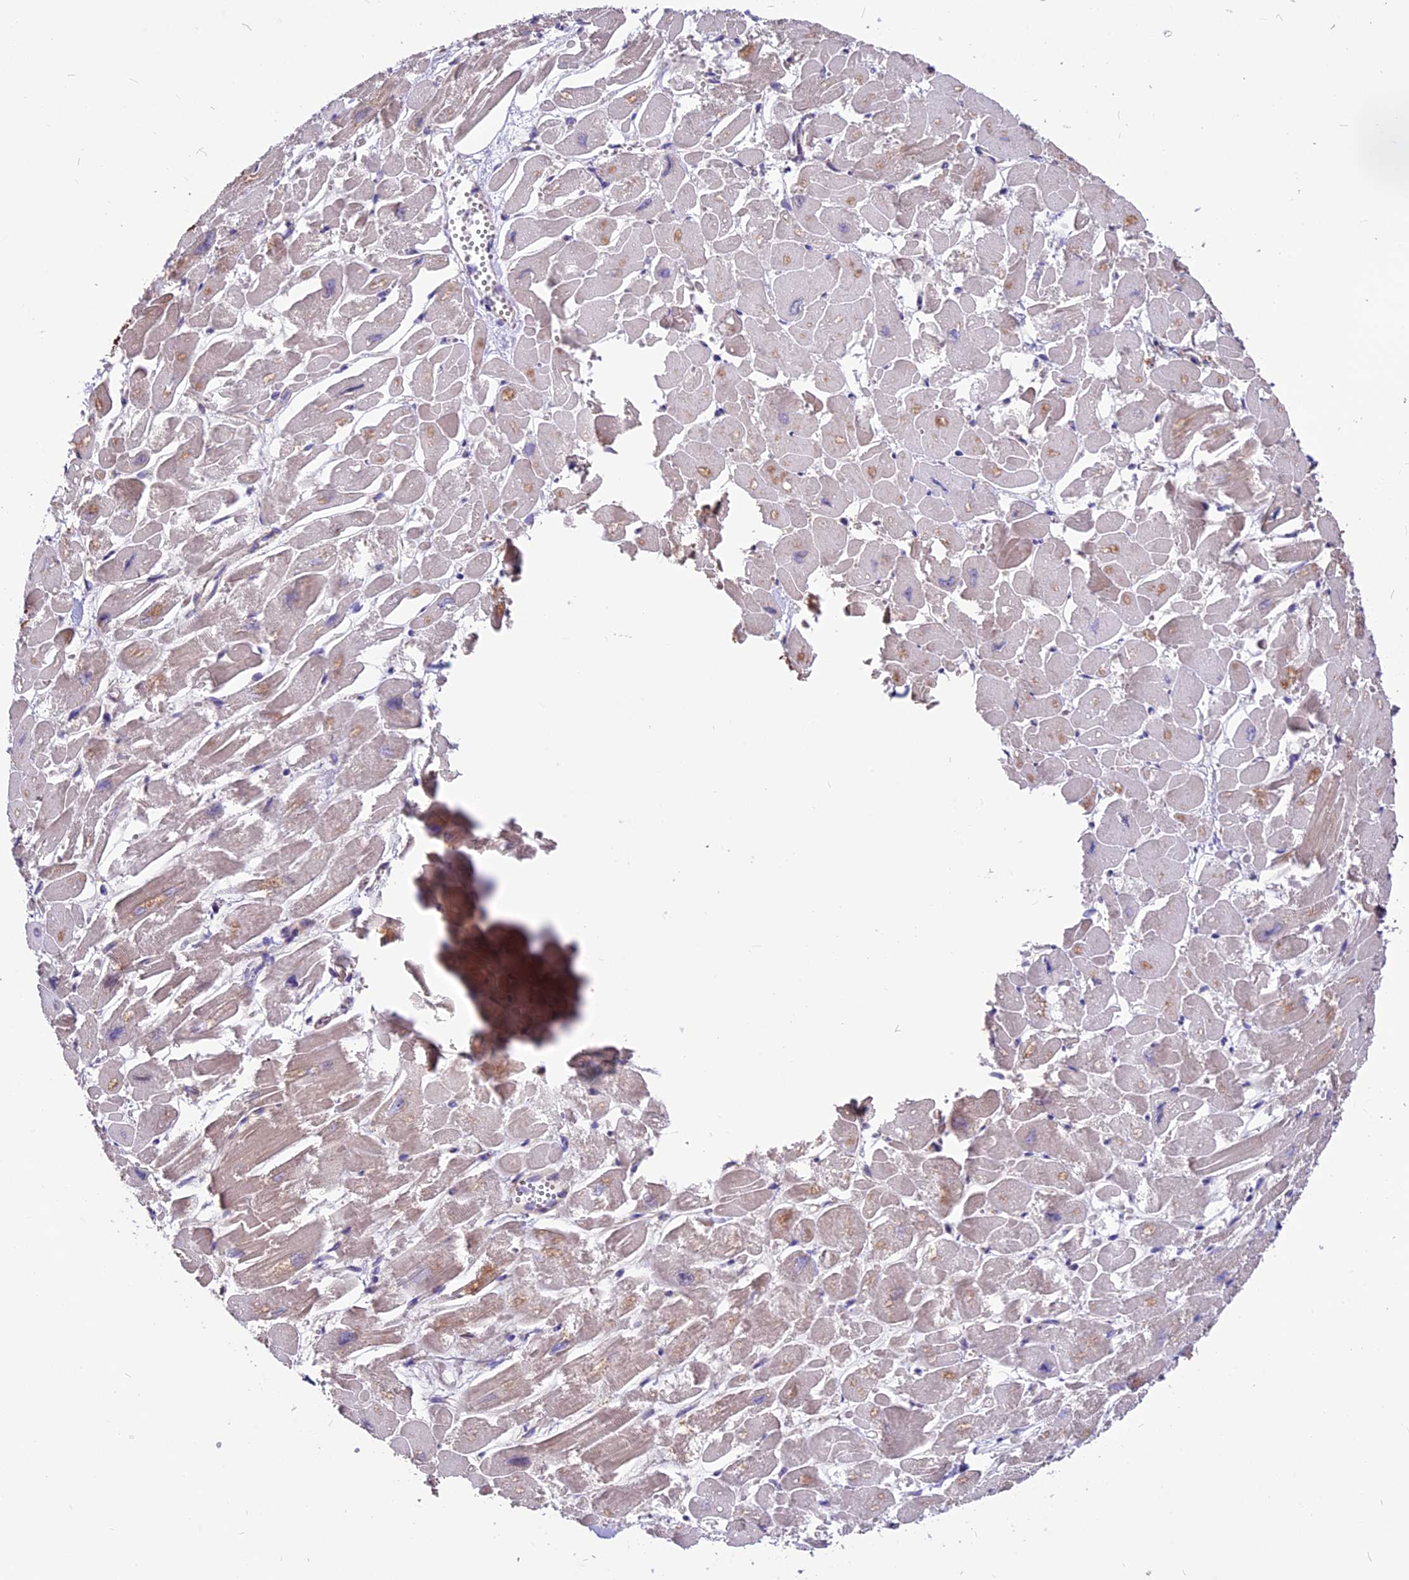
{"staining": {"intensity": "negative", "quantity": "none", "location": "none"}, "tissue": "heart muscle", "cell_type": "Cardiomyocytes", "image_type": "normal", "snomed": [{"axis": "morphology", "description": "Normal tissue, NOS"}, {"axis": "topography", "description": "Heart"}], "caption": "Immunohistochemistry of unremarkable heart muscle exhibits no positivity in cardiomyocytes. (Brightfield microscopy of DAB IHC at high magnification).", "gene": "ANO3", "patient": {"sex": "male", "age": 54}}